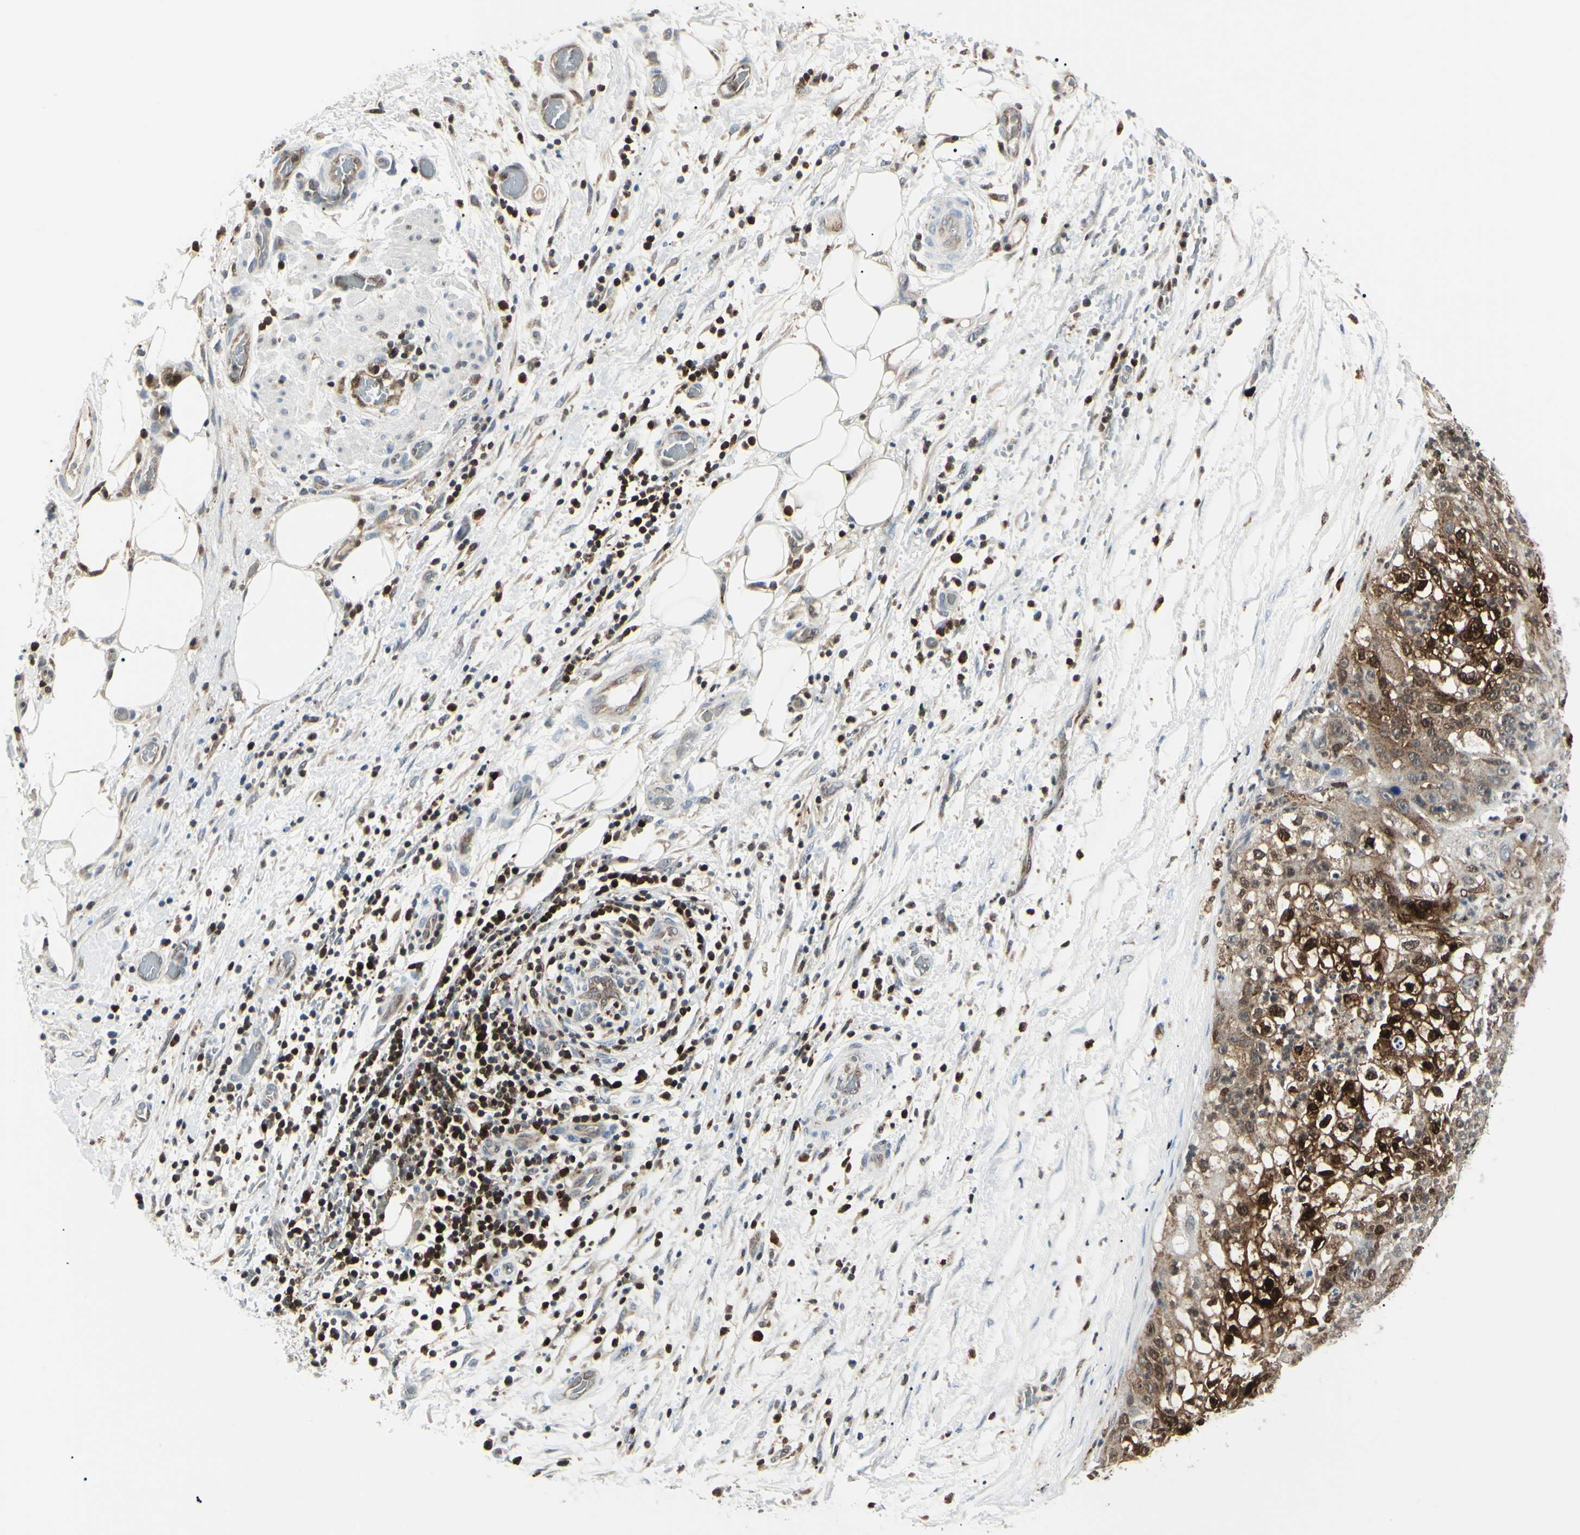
{"staining": {"intensity": "strong", "quantity": ">75%", "location": "cytoplasmic/membranous,nuclear"}, "tissue": "lung cancer", "cell_type": "Tumor cells", "image_type": "cancer", "snomed": [{"axis": "morphology", "description": "Inflammation, NOS"}, {"axis": "morphology", "description": "Squamous cell carcinoma, NOS"}, {"axis": "topography", "description": "Lymph node"}, {"axis": "topography", "description": "Soft tissue"}, {"axis": "topography", "description": "Lung"}], "caption": "This is a photomicrograph of IHC staining of lung cancer (squamous cell carcinoma), which shows strong expression in the cytoplasmic/membranous and nuclear of tumor cells.", "gene": "PGK1", "patient": {"sex": "male", "age": 66}}